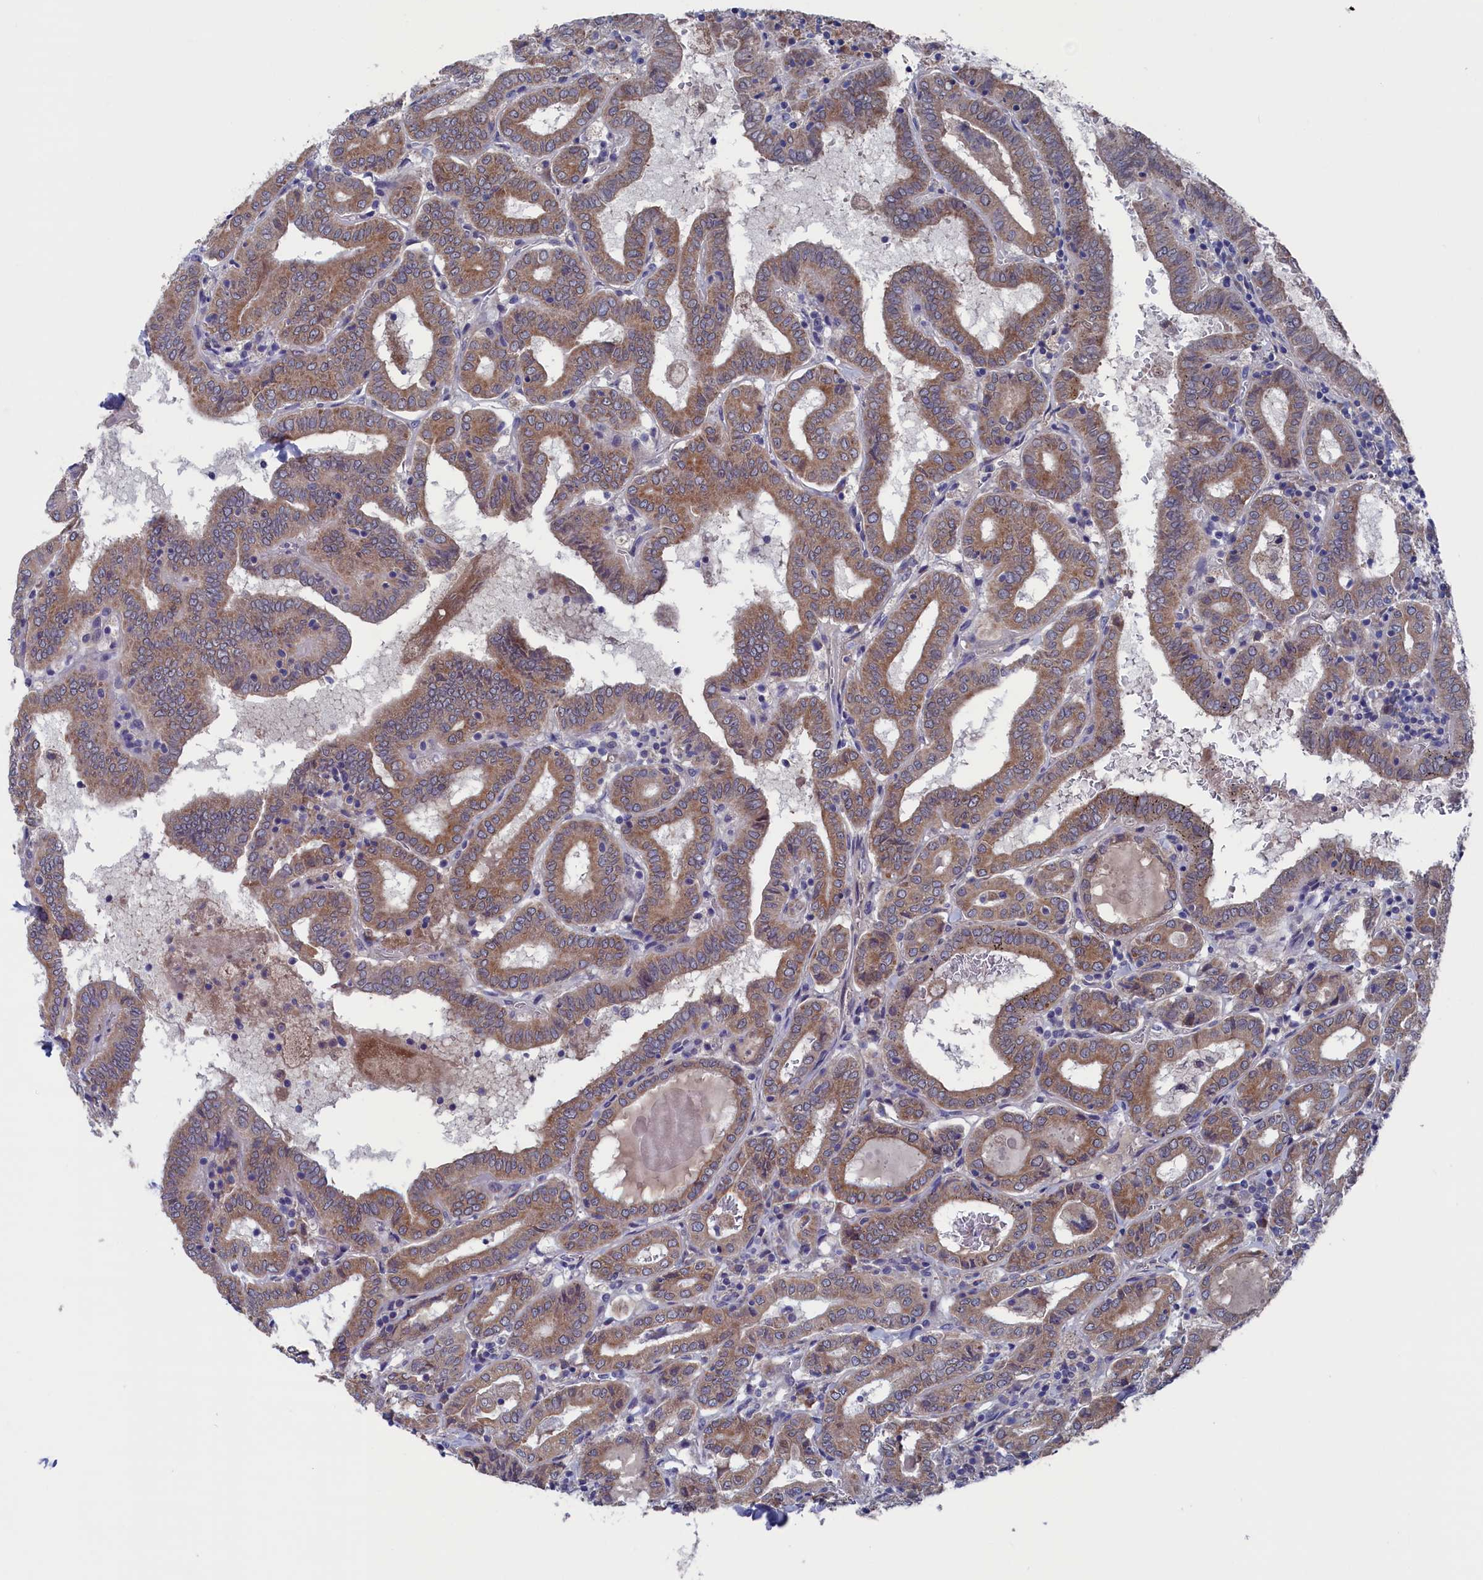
{"staining": {"intensity": "moderate", "quantity": ">75%", "location": "cytoplasmic/membranous"}, "tissue": "thyroid cancer", "cell_type": "Tumor cells", "image_type": "cancer", "snomed": [{"axis": "morphology", "description": "Papillary adenocarcinoma, NOS"}, {"axis": "topography", "description": "Thyroid gland"}], "caption": "High-magnification brightfield microscopy of thyroid cancer (papillary adenocarcinoma) stained with DAB (brown) and counterstained with hematoxylin (blue). tumor cells exhibit moderate cytoplasmic/membranous staining is identified in about>75% of cells.", "gene": "SPATA13", "patient": {"sex": "female", "age": 72}}